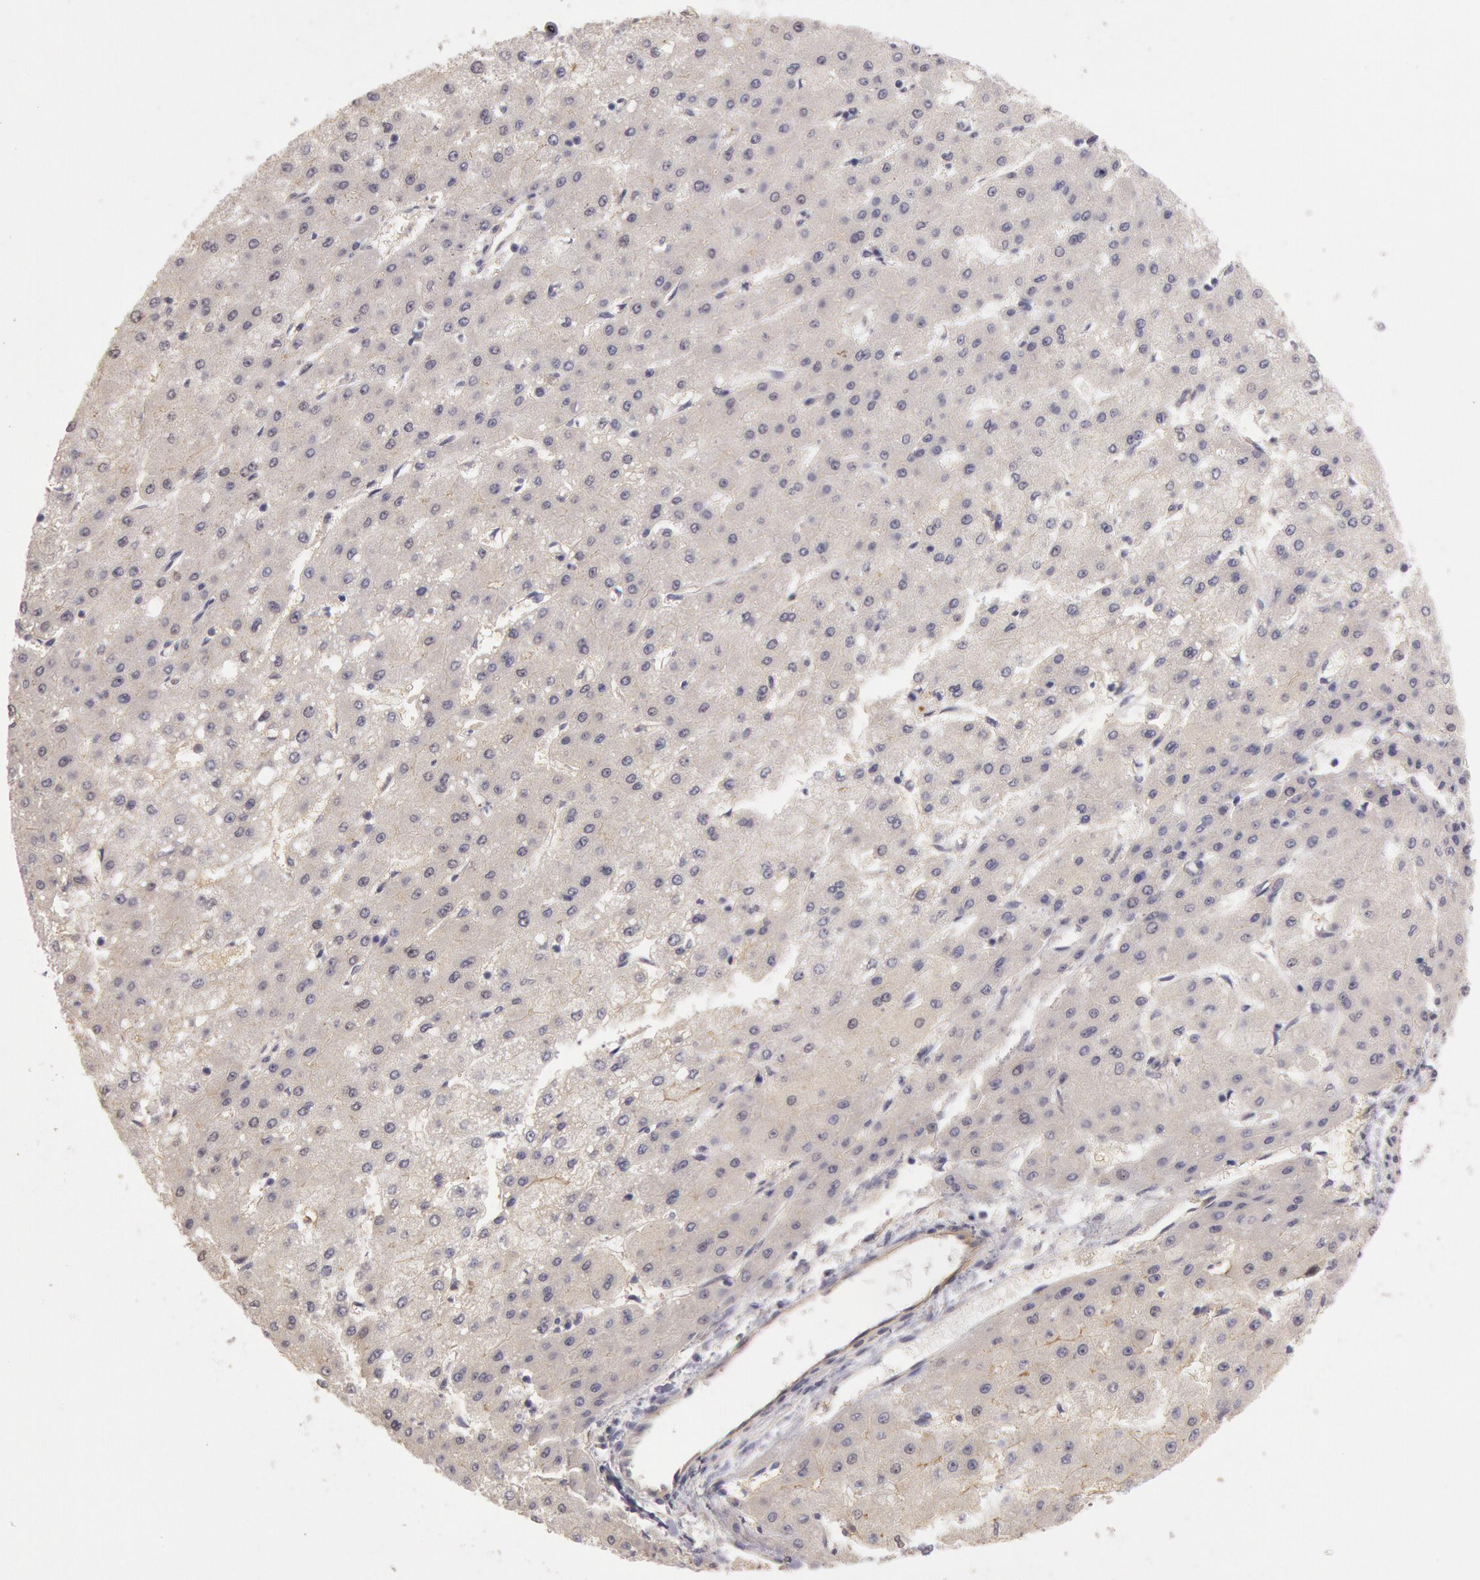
{"staining": {"intensity": "negative", "quantity": "none", "location": "none"}, "tissue": "liver cancer", "cell_type": "Tumor cells", "image_type": "cancer", "snomed": [{"axis": "morphology", "description": "Carcinoma, Hepatocellular, NOS"}, {"axis": "topography", "description": "Liver"}], "caption": "This is an immunohistochemistry (IHC) photomicrograph of human liver cancer. There is no positivity in tumor cells.", "gene": "AMOTL1", "patient": {"sex": "female", "age": 52}}